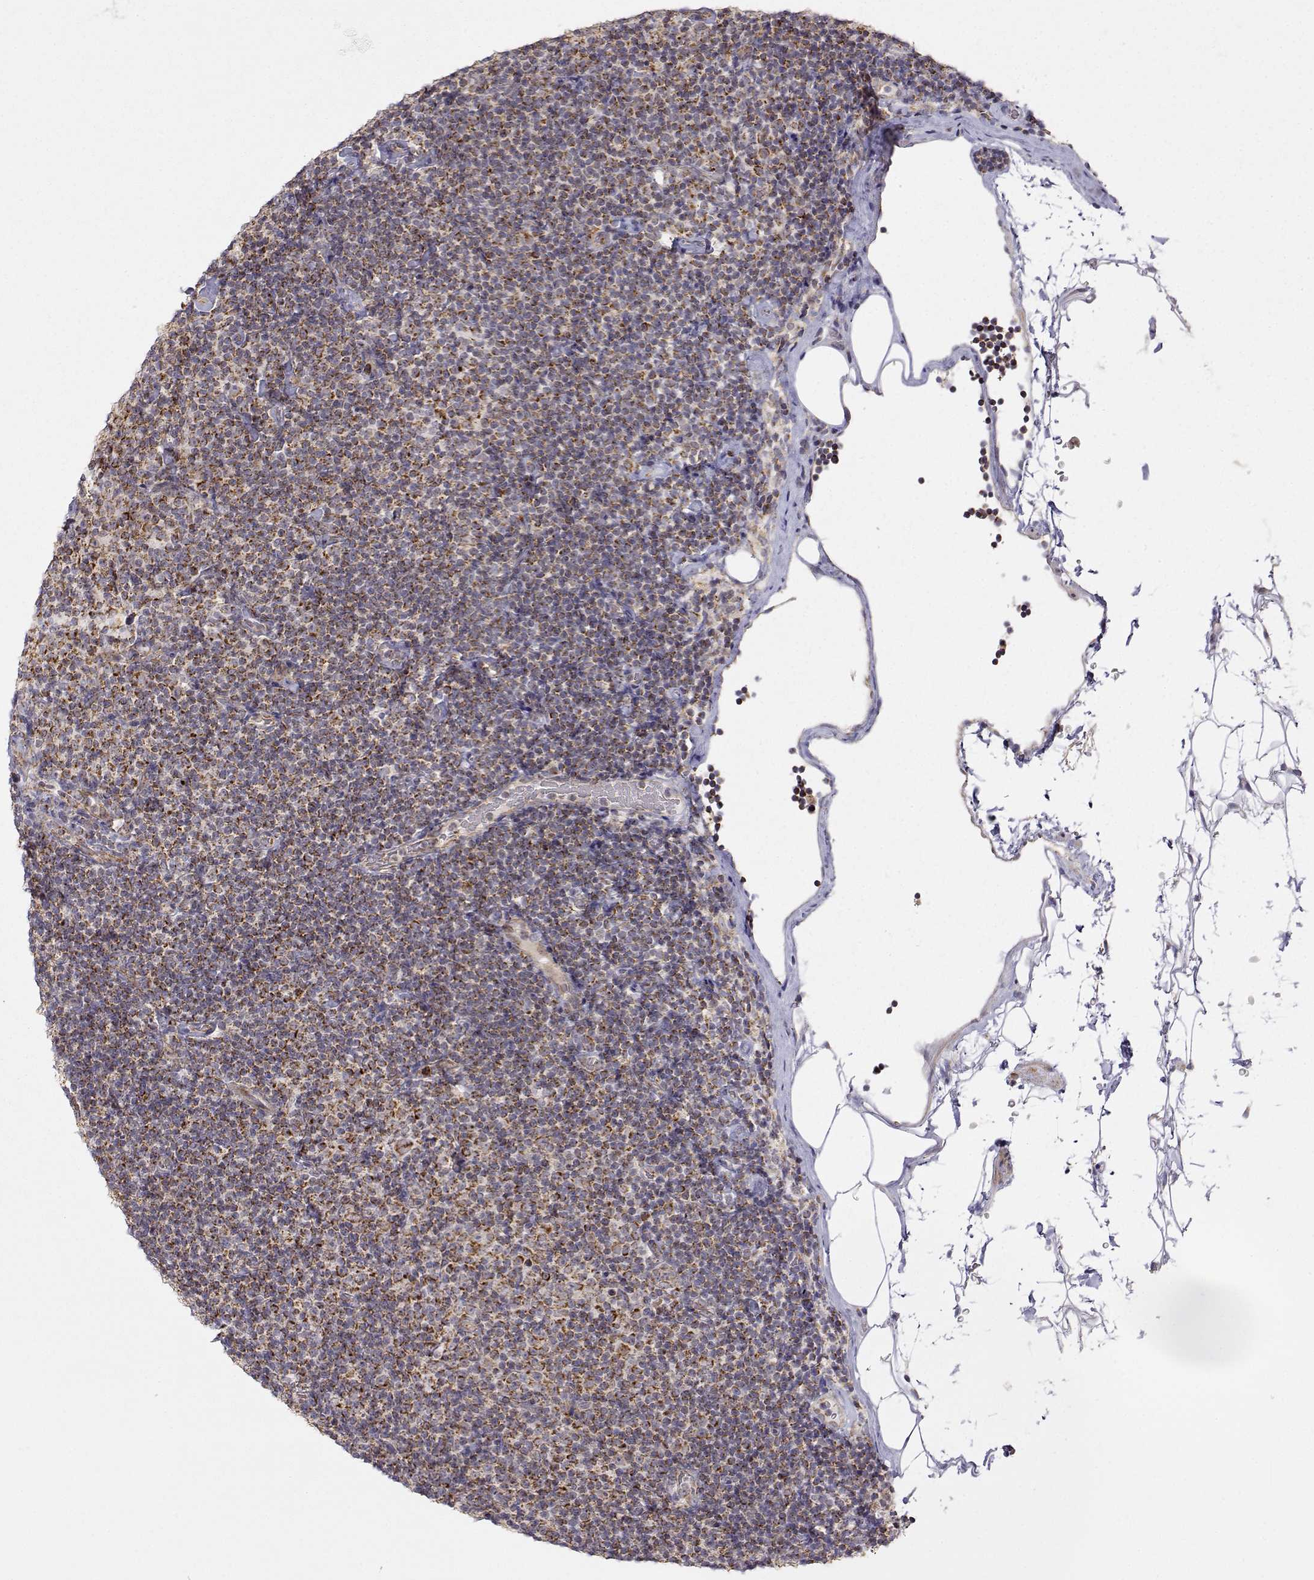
{"staining": {"intensity": "strong", "quantity": ">75%", "location": "cytoplasmic/membranous"}, "tissue": "lymphoma", "cell_type": "Tumor cells", "image_type": "cancer", "snomed": [{"axis": "morphology", "description": "Malignant lymphoma, non-Hodgkin's type, Low grade"}, {"axis": "topography", "description": "Lymph node"}], "caption": "Immunohistochemistry staining of lymphoma, which demonstrates high levels of strong cytoplasmic/membranous positivity in approximately >75% of tumor cells indicating strong cytoplasmic/membranous protein staining. The staining was performed using DAB (brown) for protein detection and nuclei were counterstained in hematoxylin (blue).", "gene": "EXOG", "patient": {"sex": "male", "age": 81}}